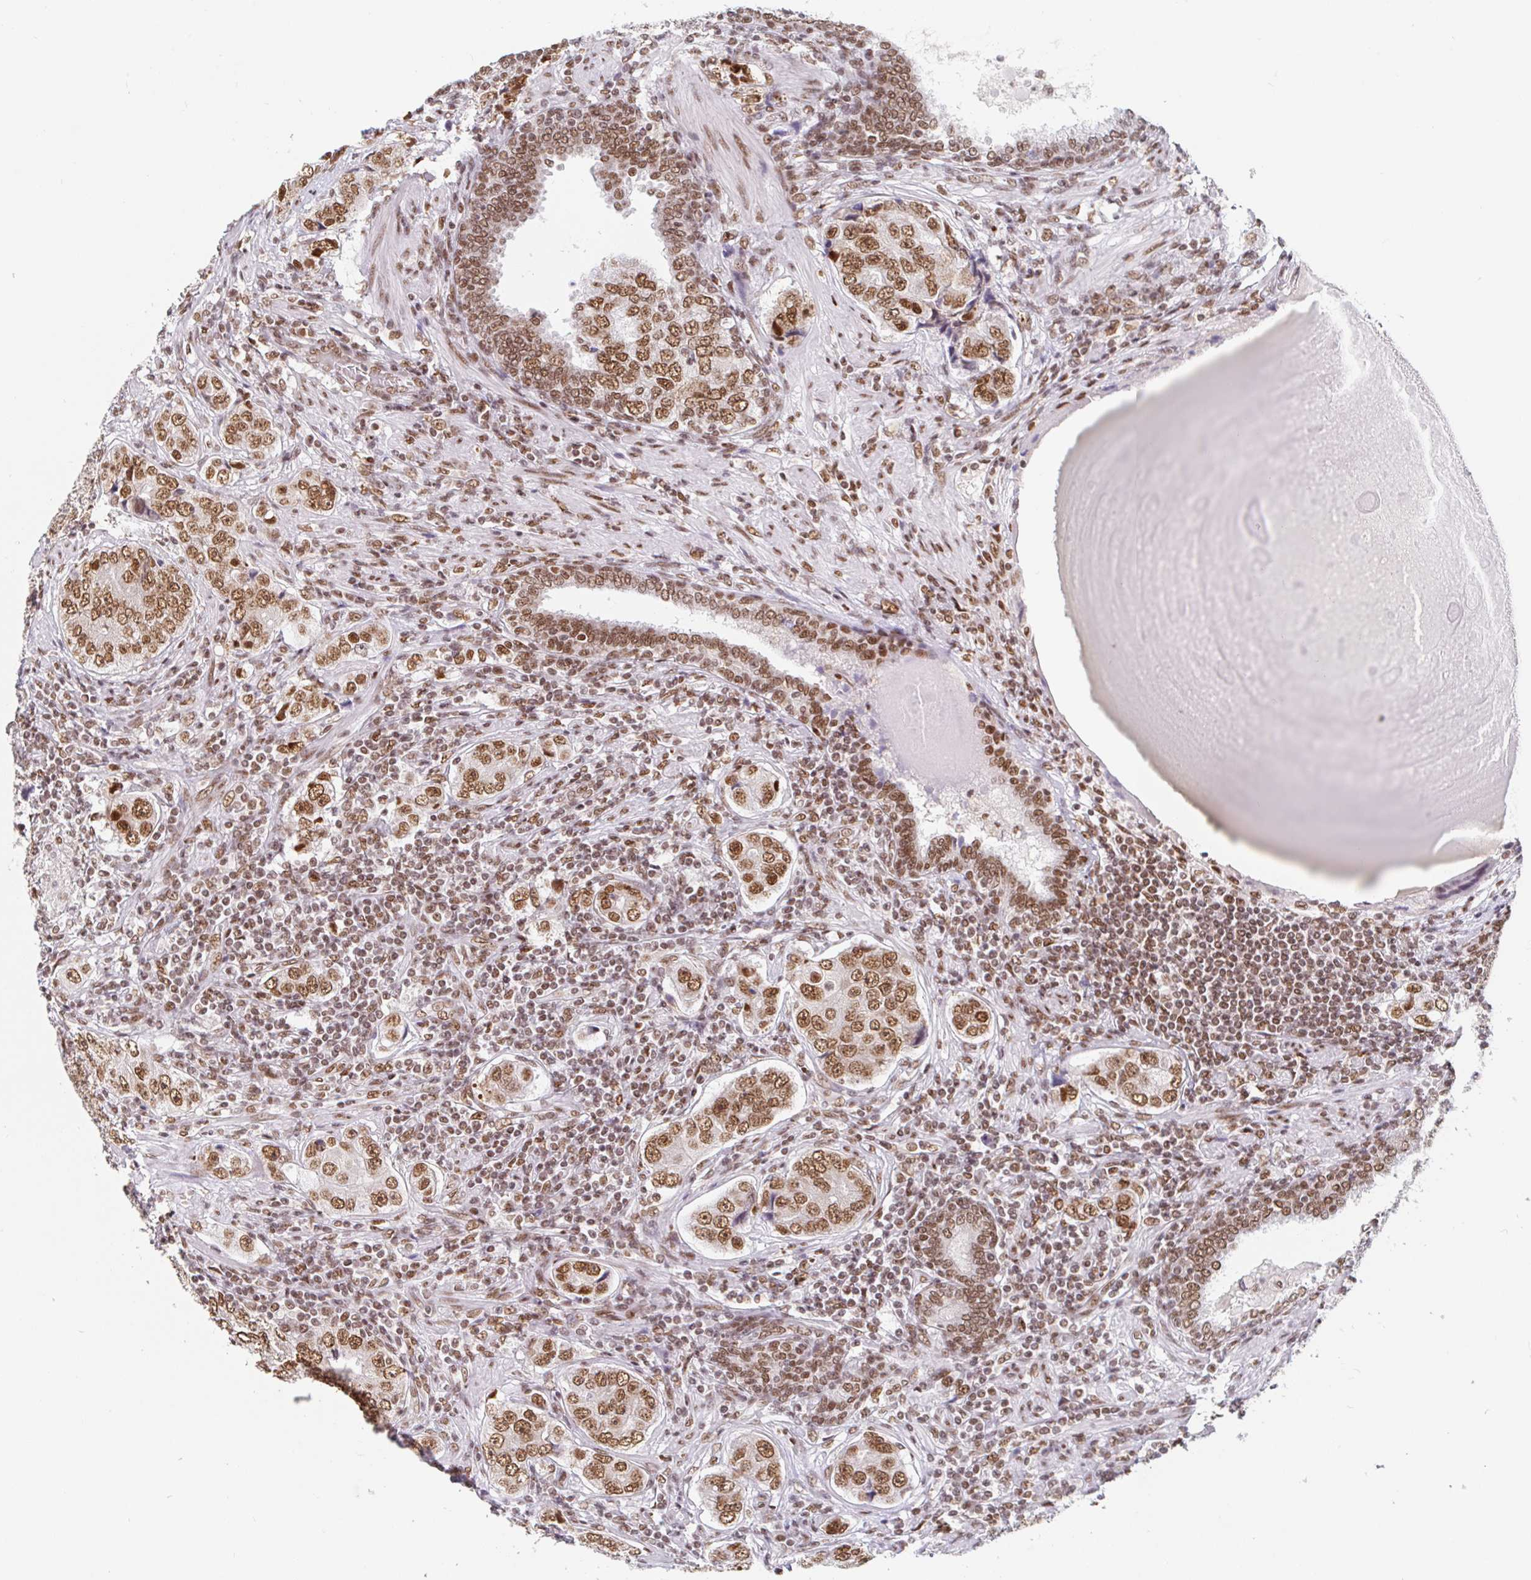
{"staining": {"intensity": "moderate", "quantity": ">75%", "location": "nuclear"}, "tissue": "prostate cancer", "cell_type": "Tumor cells", "image_type": "cancer", "snomed": [{"axis": "morphology", "description": "Adenocarcinoma, High grade"}, {"axis": "topography", "description": "Prostate"}], "caption": "Protein expression analysis of human prostate cancer (high-grade adenocarcinoma) reveals moderate nuclear expression in about >75% of tumor cells.", "gene": "RBMX", "patient": {"sex": "male", "age": 60}}